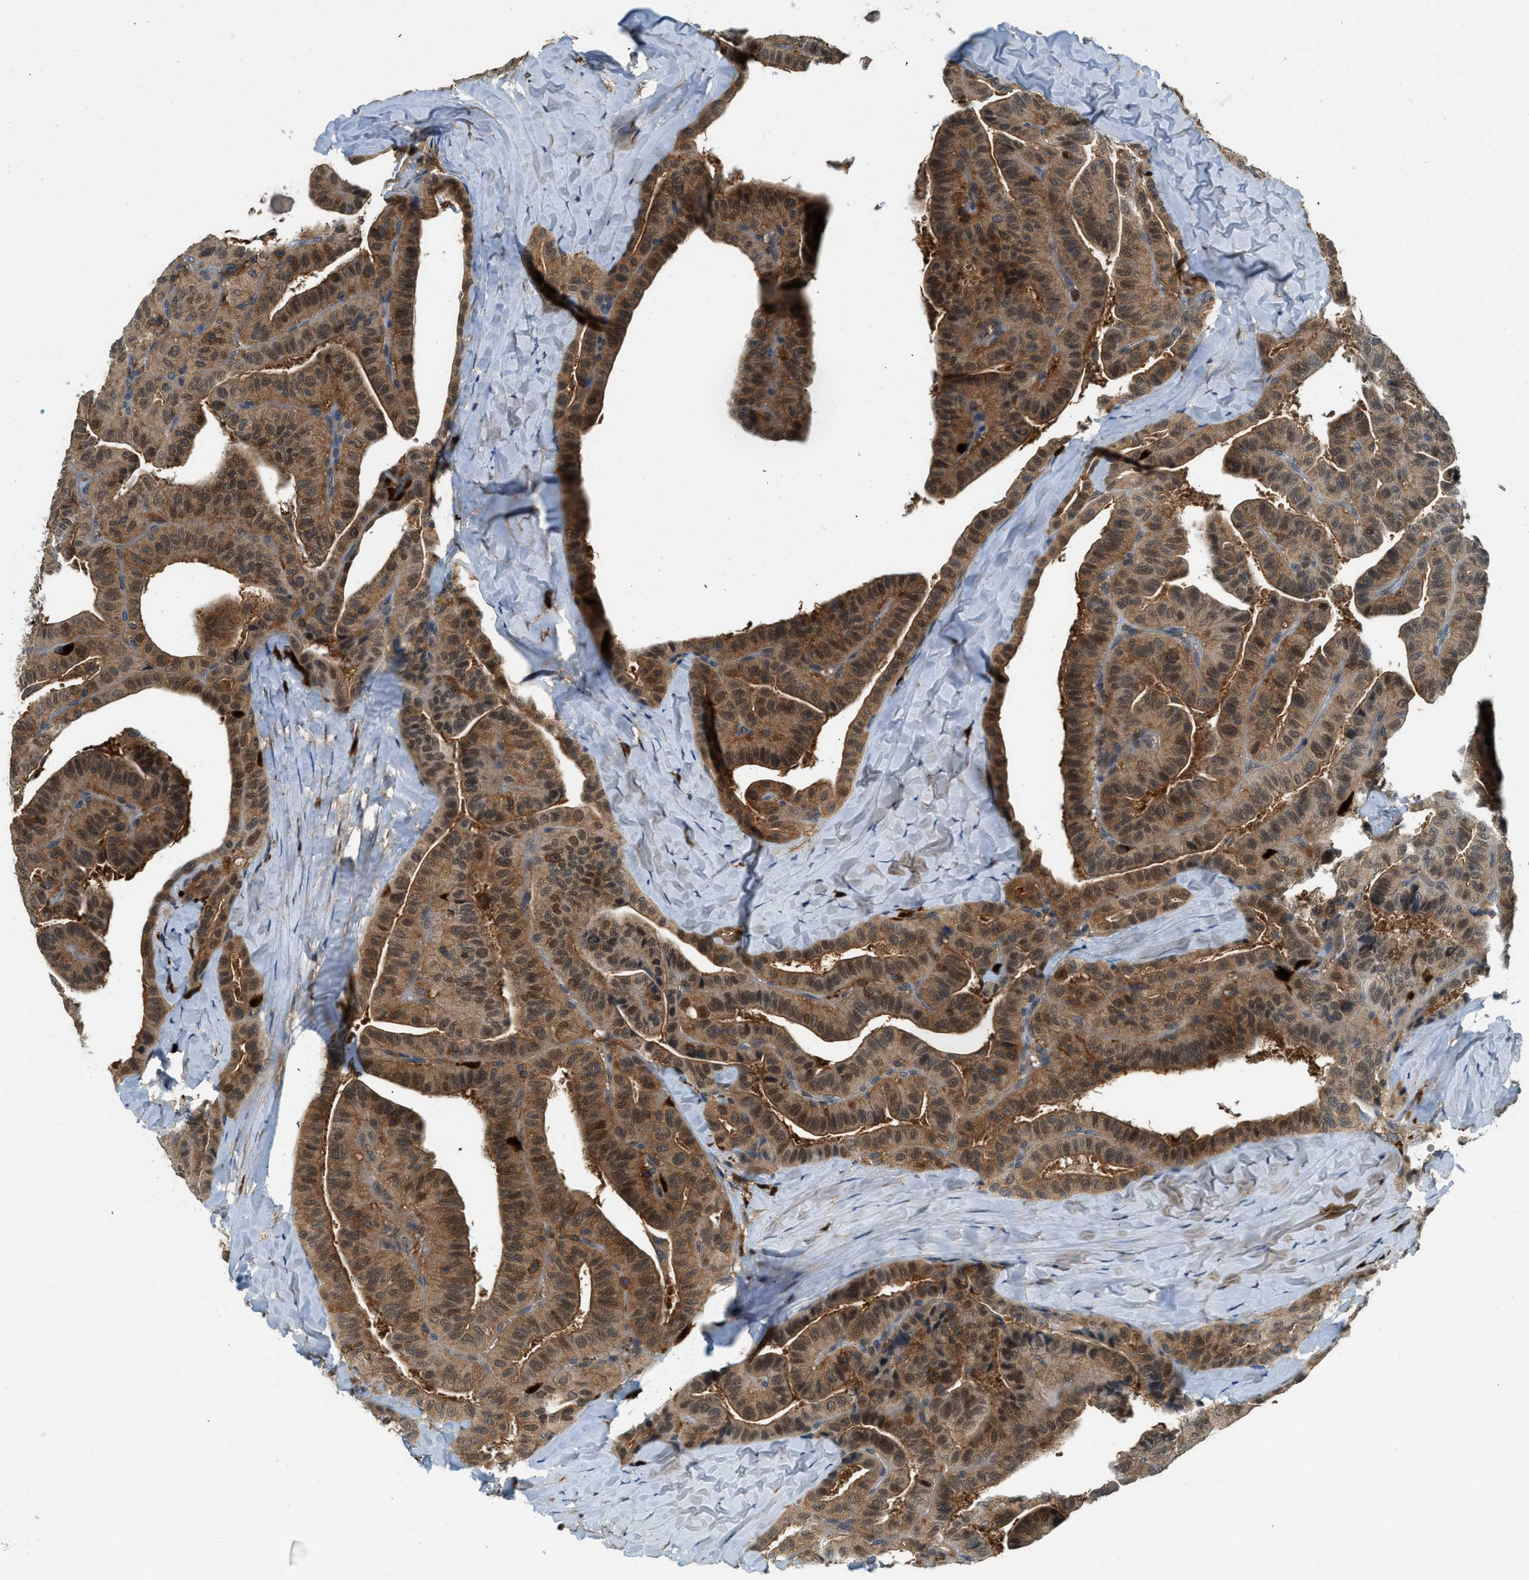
{"staining": {"intensity": "moderate", "quantity": ">75%", "location": "cytoplasmic/membranous,nuclear"}, "tissue": "thyroid cancer", "cell_type": "Tumor cells", "image_type": "cancer", "snomed": [{"axis": "morphology", "description": "Papillary adenocarcinoma, NOS"}, {"axis": "topography", "description": "Thyroid gland"}], "caption": "Moderate cytoplasmic/membranous and nuclear protein positivity is seen in approximately >75% of tumor cells in thyroid cancer (papillary adenocarcinoma). Using DAB (3,3'-diaminobenzidine) (brown) and hematoxylin (blue) stains, captured at high magnification using brightfield microscopy.", "gene": "GMPPB", "patient": {"sex": "male", "age": 77}}